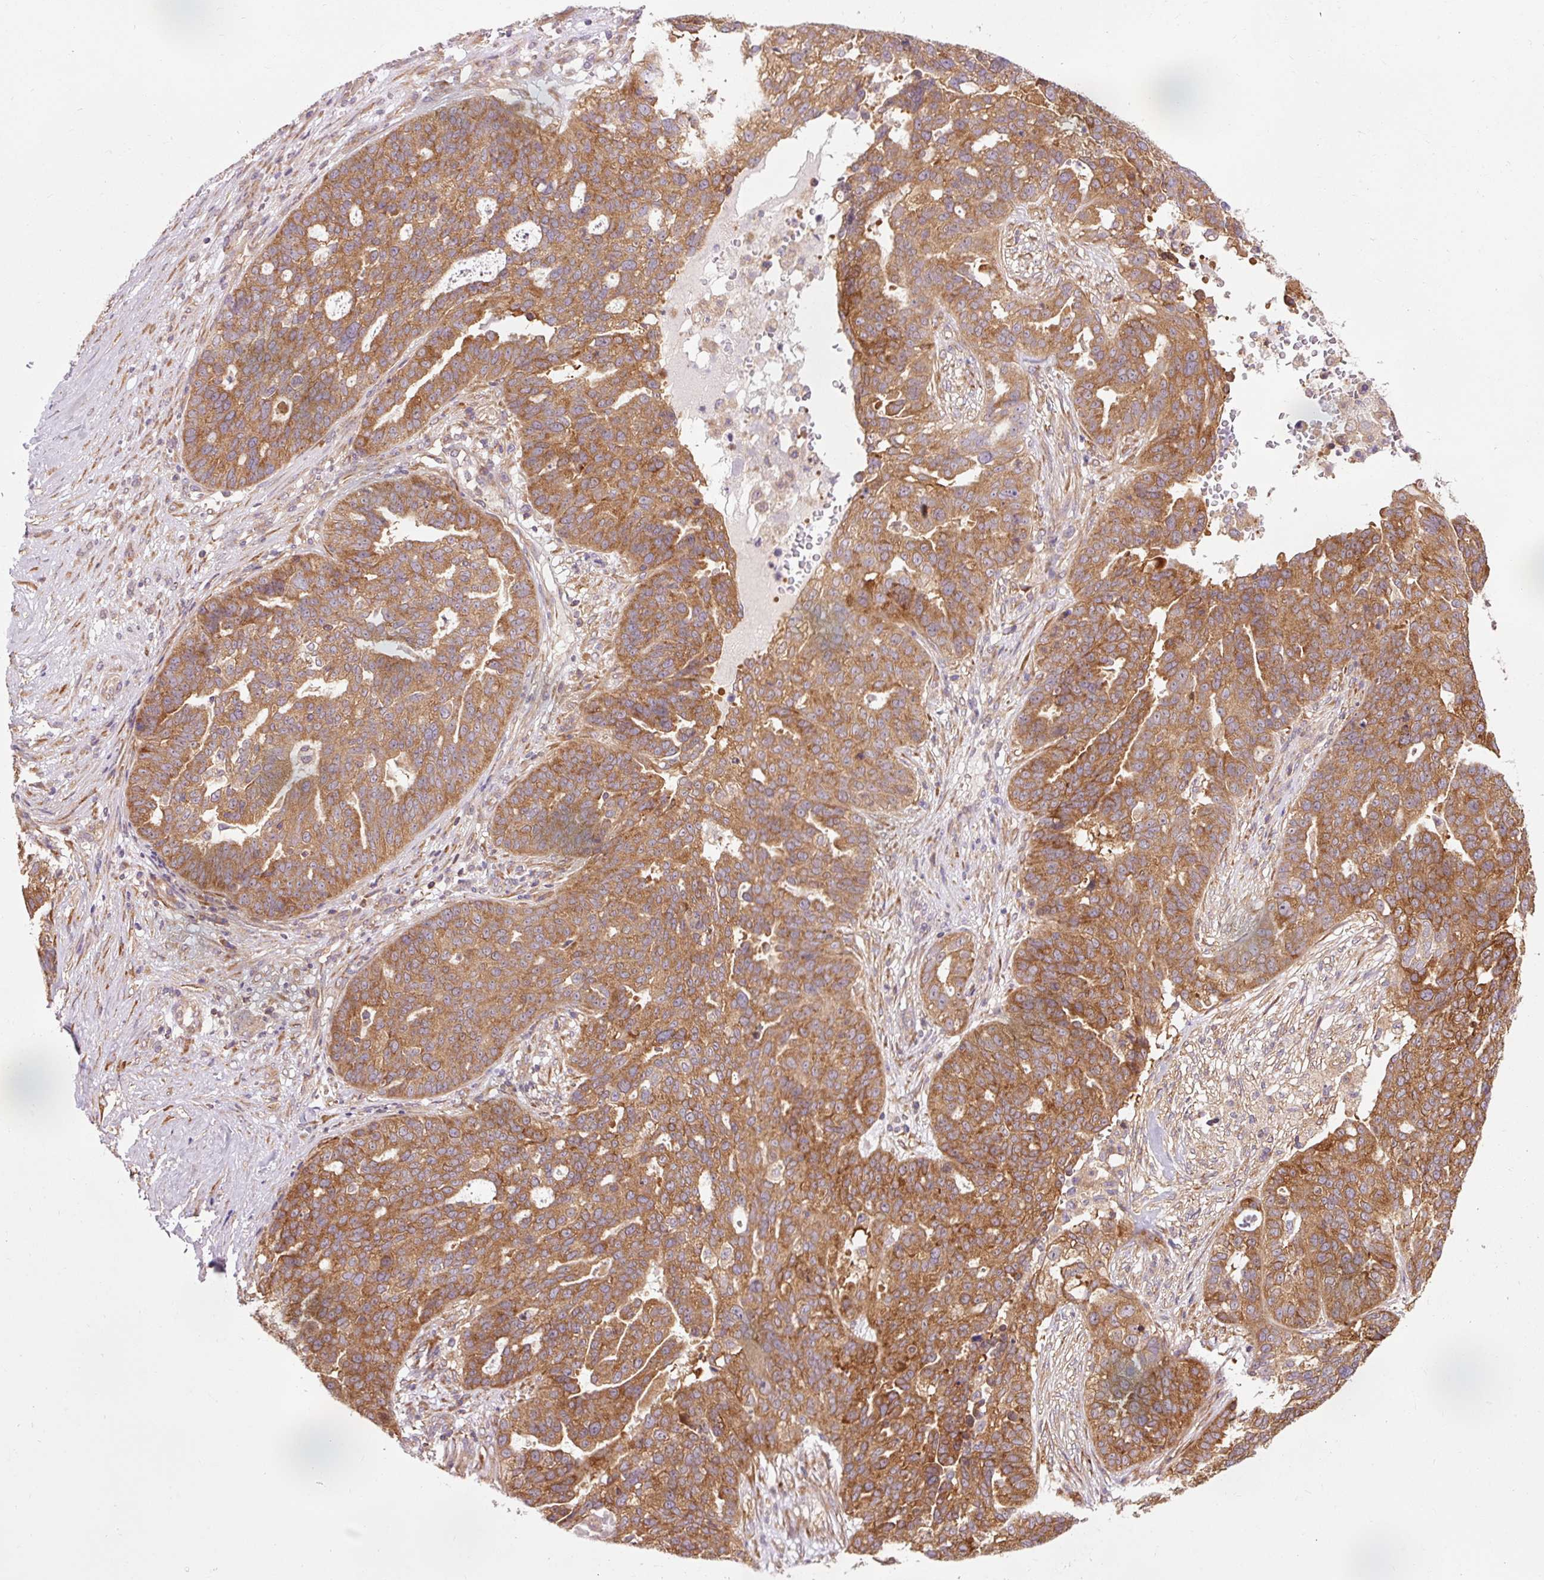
{"staining": {"intensity": "strong", "quantity": ">75%", "location": "cytoplasmic/membranous"}, "tissue": "ovarian cancer", "cell_type": "Tumor cells", "image_type": "cancer", "snomed": [{"axis": "morphology", "description": "Cystadenocarcinoma, serous, NOS"}, {"axis": "topography", "description": "Ovary"}], "caption": "The immunohistochemical stain highlights strong cytoplasmic/membranous staining in tumor cells of serous cystadenocarcinoma (ovarian) tissue.", "gene": "PDAP1", "patient": {"sex": "female", "age": 59}}